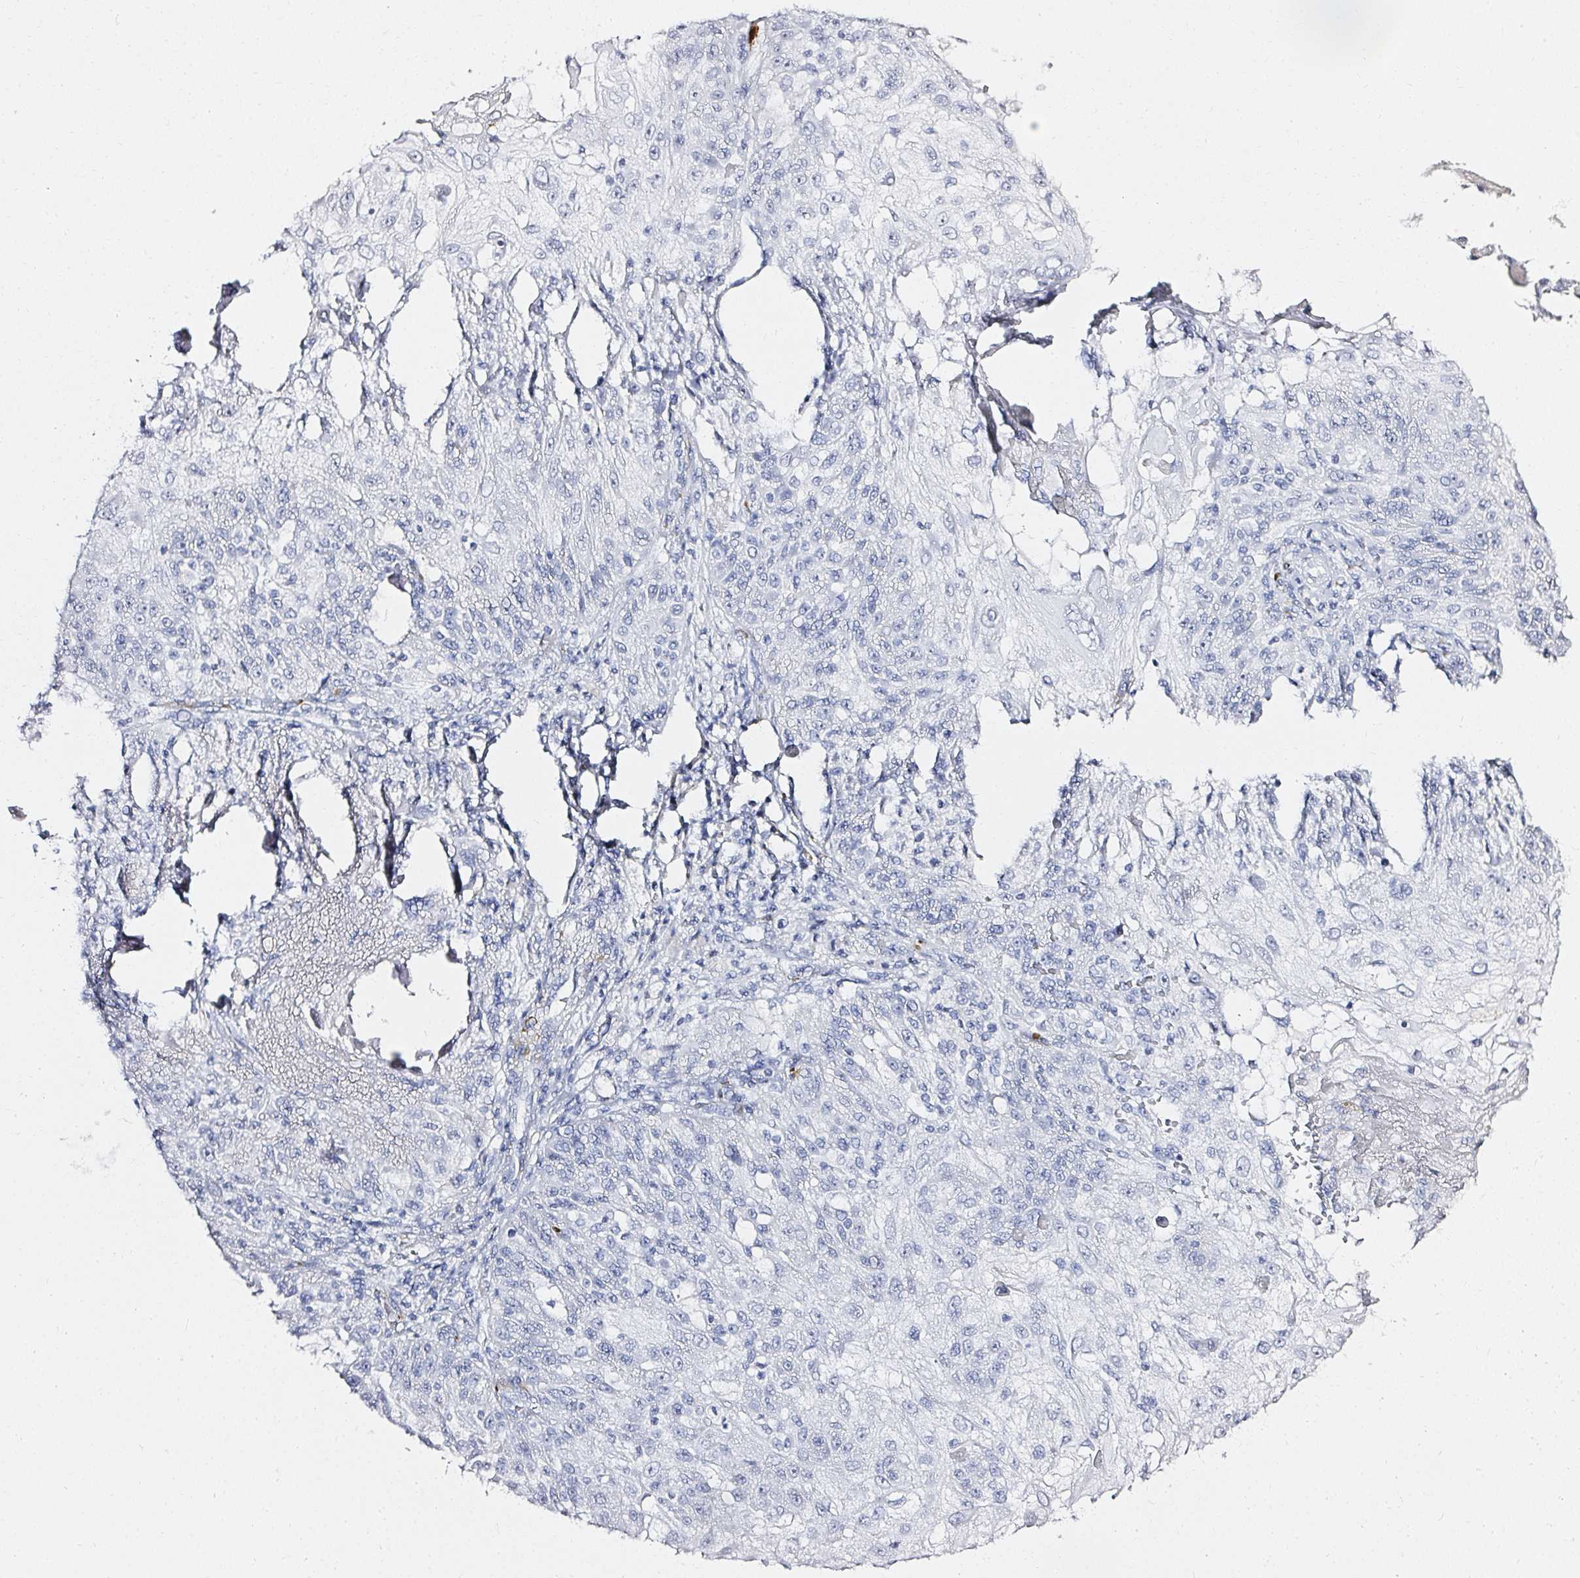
{"staining": {"intensity": "negative", "quantity": "none", "location": "none"}, "tissue": "skin cancer", "cell_type": "Tumor cells", "image_type": "cancer", "snomed": [{"axis": "morphology", "description": "Normal tissue, NOS"}, {"axis": "morphology", "description": "Squamous cell carcinoma, NOS"}, {"axis": "topography", "description": "Skin"}], "caption": "Skin squamous cell carcinoma was stained to show a protein in brown. There is no significant expression in tumor cells. (DAB immunohistochemistry (IHC) visualized using brightfield microscopy, high magnification).", "gene": "ACAN", "patient": {"sex": "female", "age": 83}}